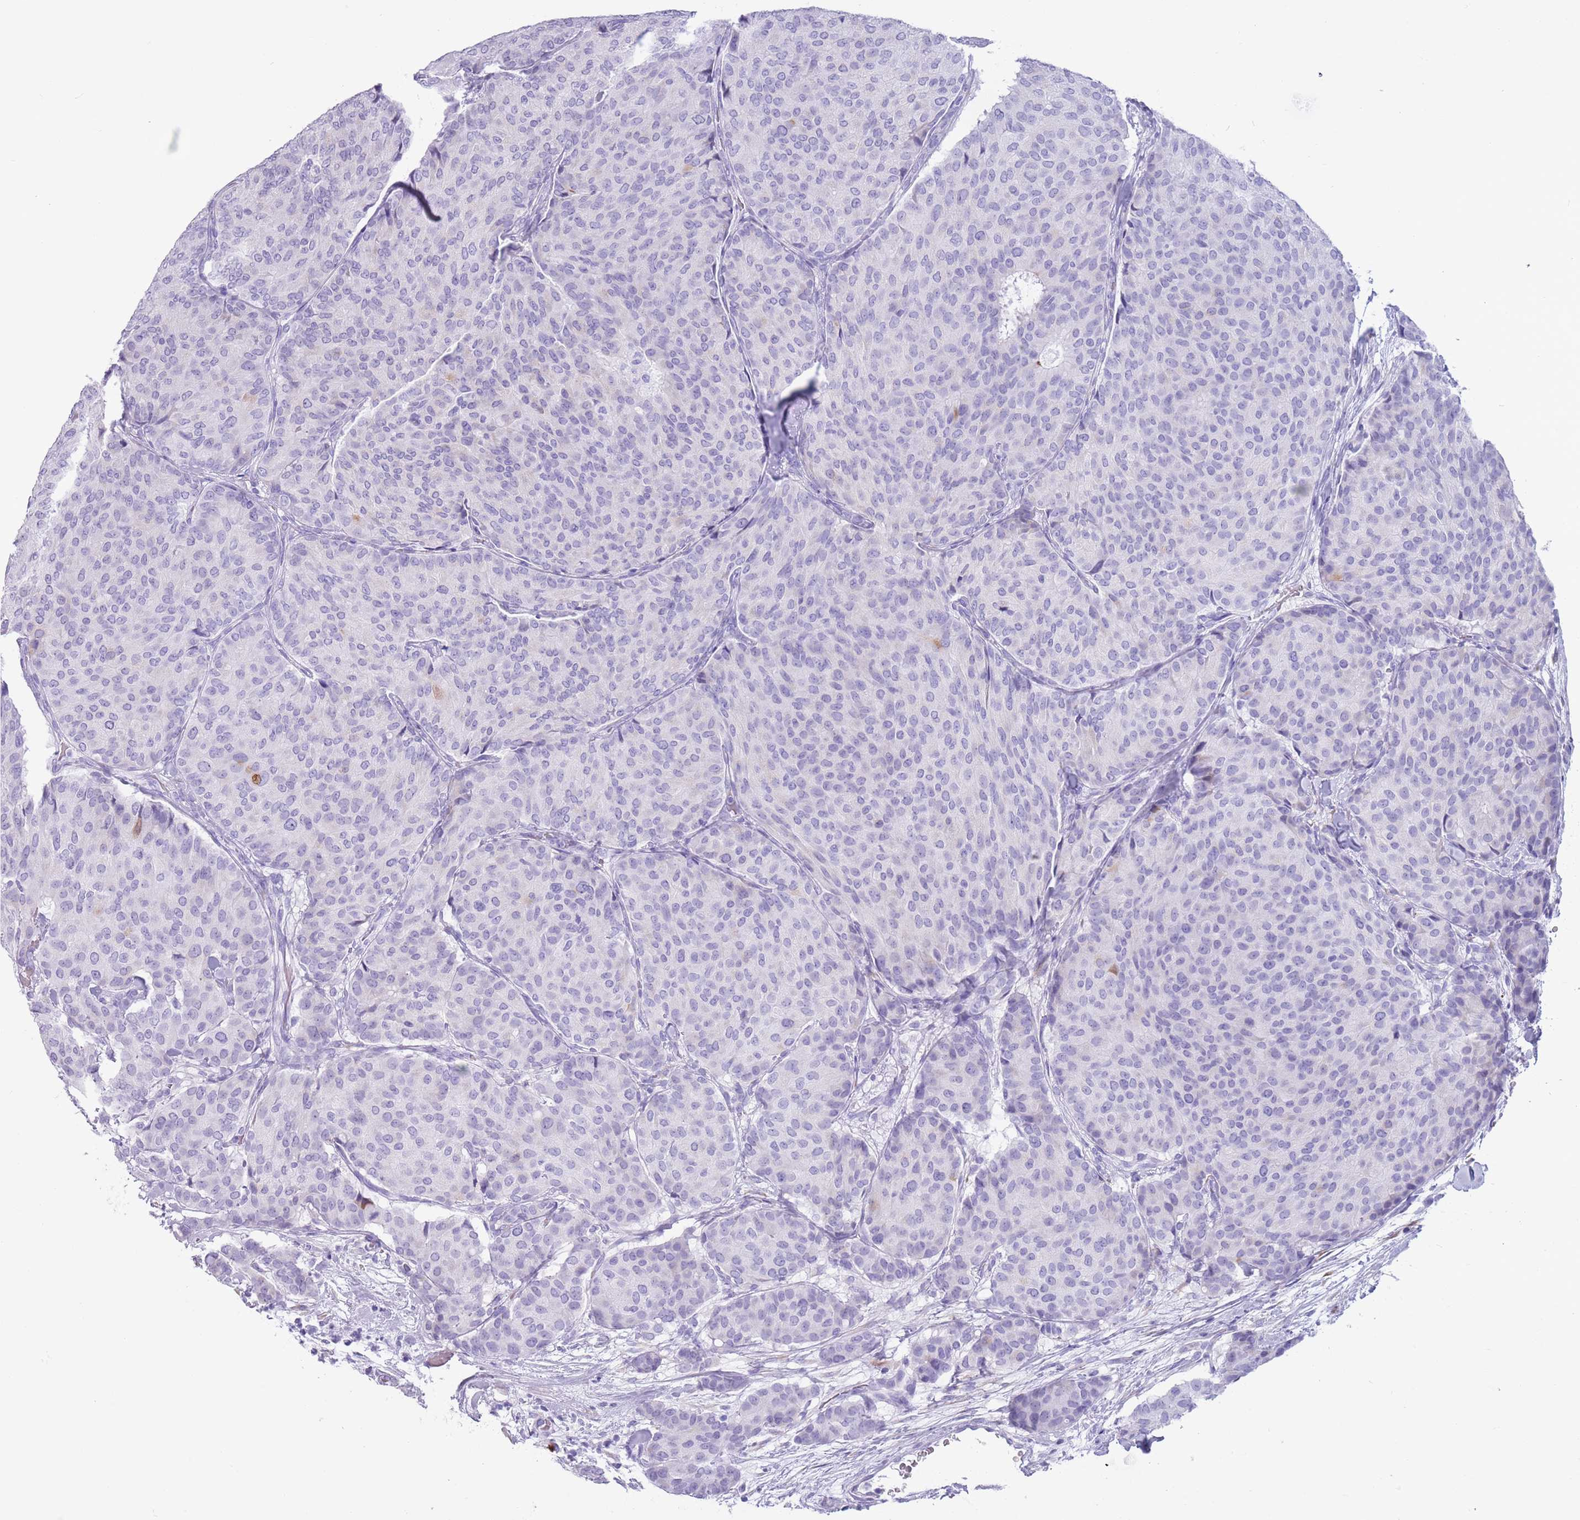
{"staining": {"intensity": "negative", "quantity": "none", "location": "none"}, "tissue": "breast cancer", "cell_type": "Tumor cells", "image_type": "cancer", "snomed": [{"axis": "morphology", "description": "Duct carcinoma"}, {"axis": "topography", "description": "Breast"}], "caption": "A photomicrograph of human breast cancer is negative for staining in tumor cells. (DAB immunohistochemistry (IHC), high magnification).", "gene": "LY6G5B", "patient": {"sex": "female", "age": 75}}